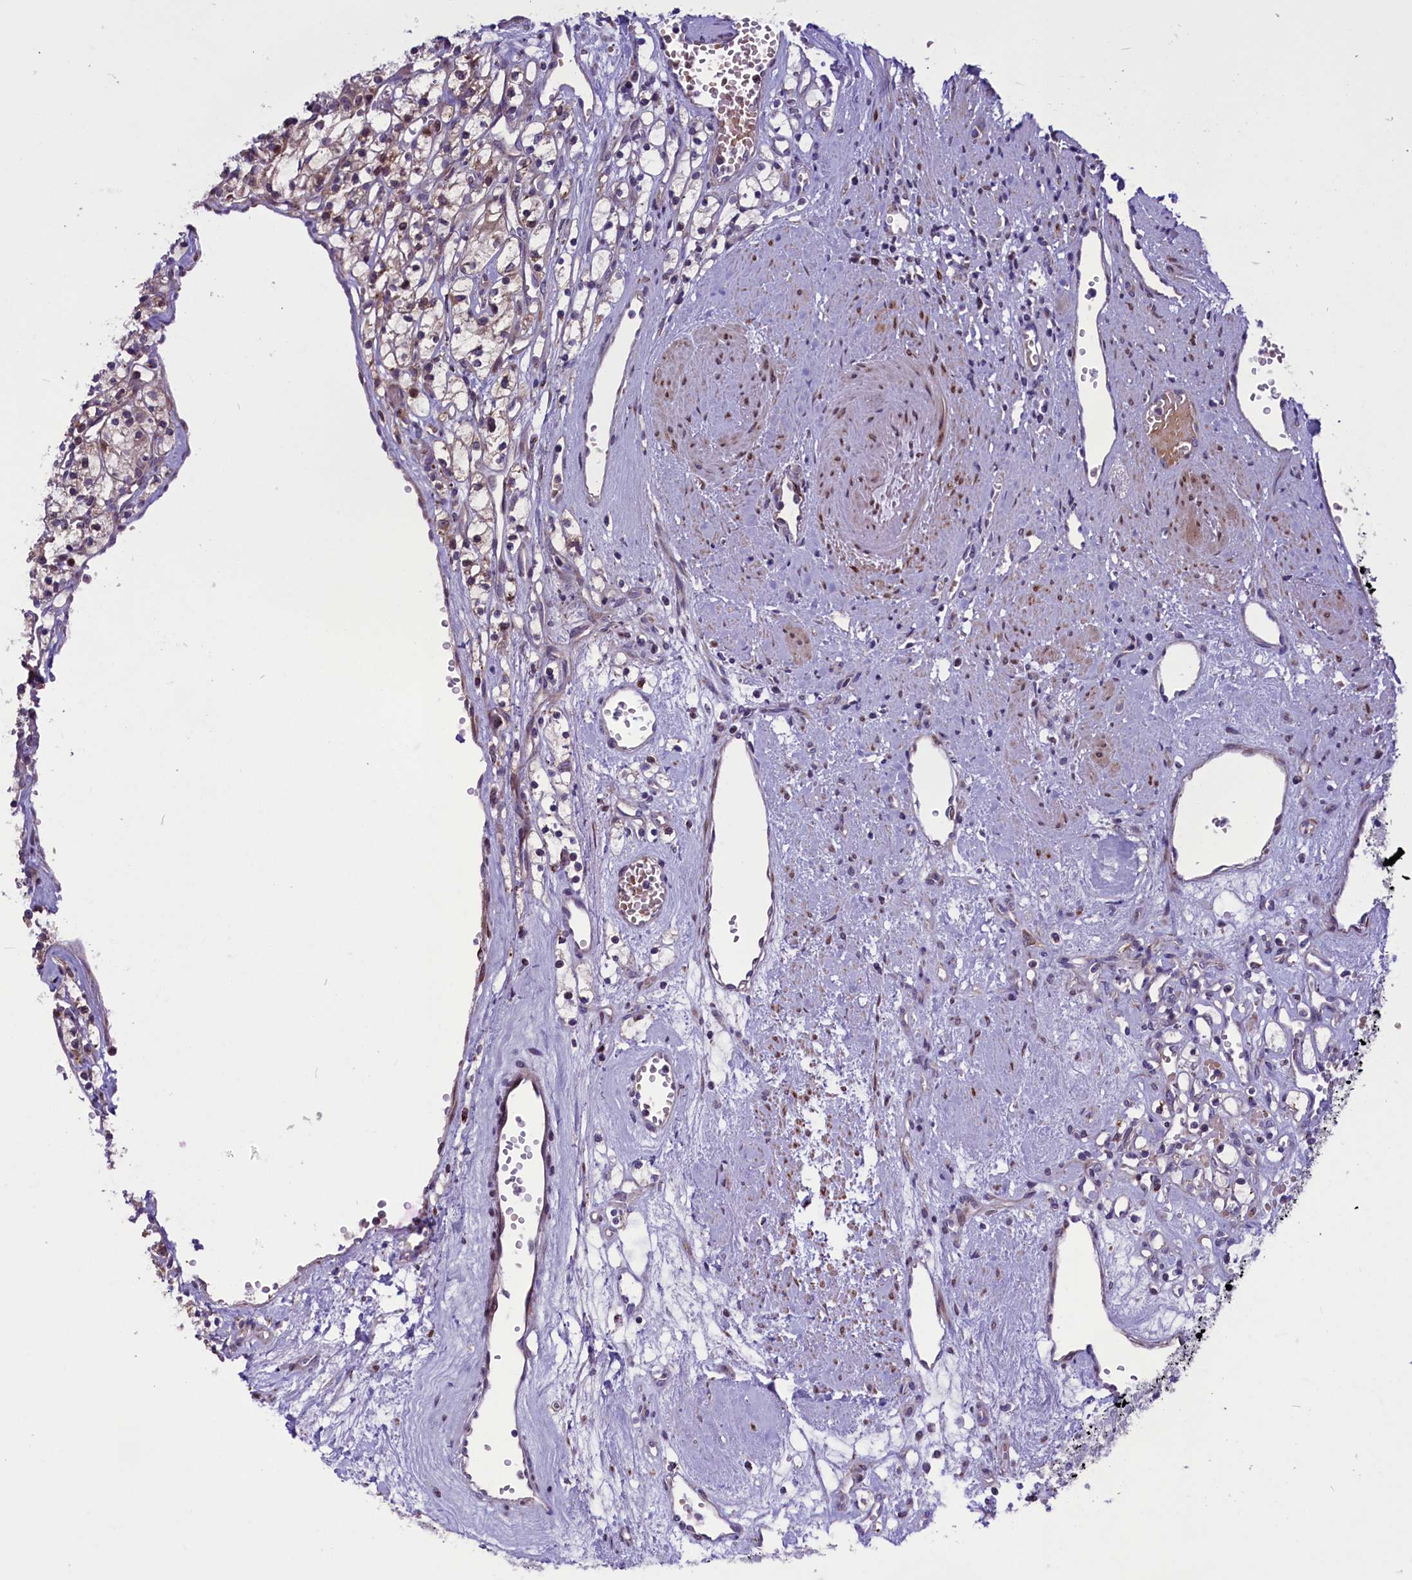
{"staining": {"intensity": "weak", "quantity": "25%-75%", "location": "cytoplasmic/membranous"}, "tissue": "renal cancer", "cell_type": "Tumor cells", "image_type": "cancer", "snomed": [{"axis": "morphology", "description": "Adenocarcinoma, NOS"}, {"axis": "topography", "description": "Kidney"}], "caption": "Immunohistochemistry (IHC) staining of renal cancer, which displays low levels of weak cytoplasmic/membranous staining in about 25%-75% of tumor cells indicating weak cytoplasmic/membranous protein positivity. The staining was performed using DAB (3,3'-diaminobenzidine) (brown) for protein detection and nuclei were counterstained in hematoxylin (blue).", "gene": "MIEF2", "patient": {"sex": "female", "age": 59}}